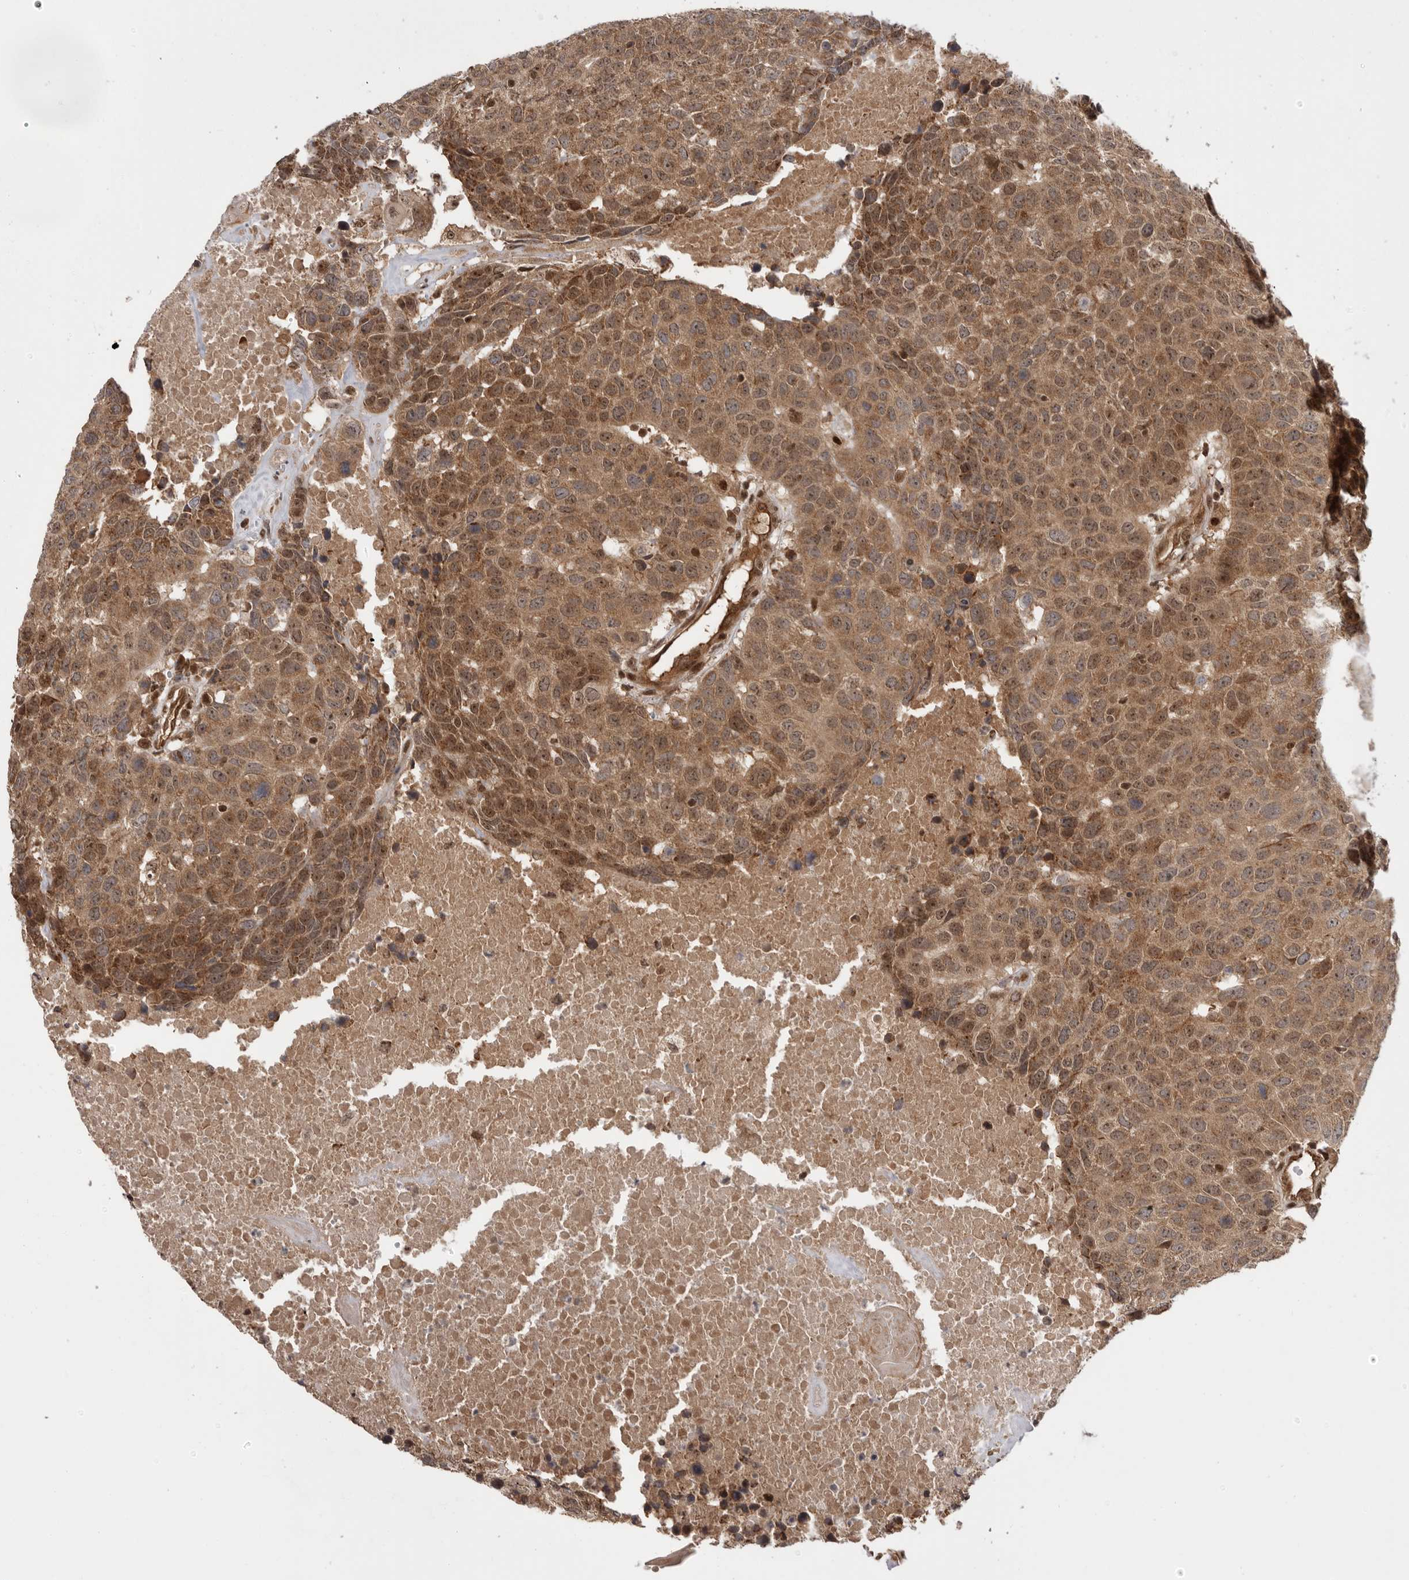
{"staining": {"intensity": "moderate", "quantity": ">75%", "location": "cytoplasmic/membranous,nuclear"}, "tissue": "head and neck cancer", "cell_type": "Tumor cells", "image_type": "cancer", "snomed": [{"axis": "morphology", "description": "Squamous cell carcinoma, NOS"}, {"axis": "topography", "description": "Head-Neck"}], "caption": "Immunohistochemical staining of human head and neck cancer (squamous cell carcinoma) exhibits moderate cytoplasmic/membranous and nuclear protein expression in about >75% of tumor cells. The staining is performed using DAB (3,3'-diaminobenzidine) brown chromogen to label protein expression. The nuclei are counter-stained blue using hematoxylin.", "gene": "DHDDS", "patient": {"sex": "male", "age": 66}}